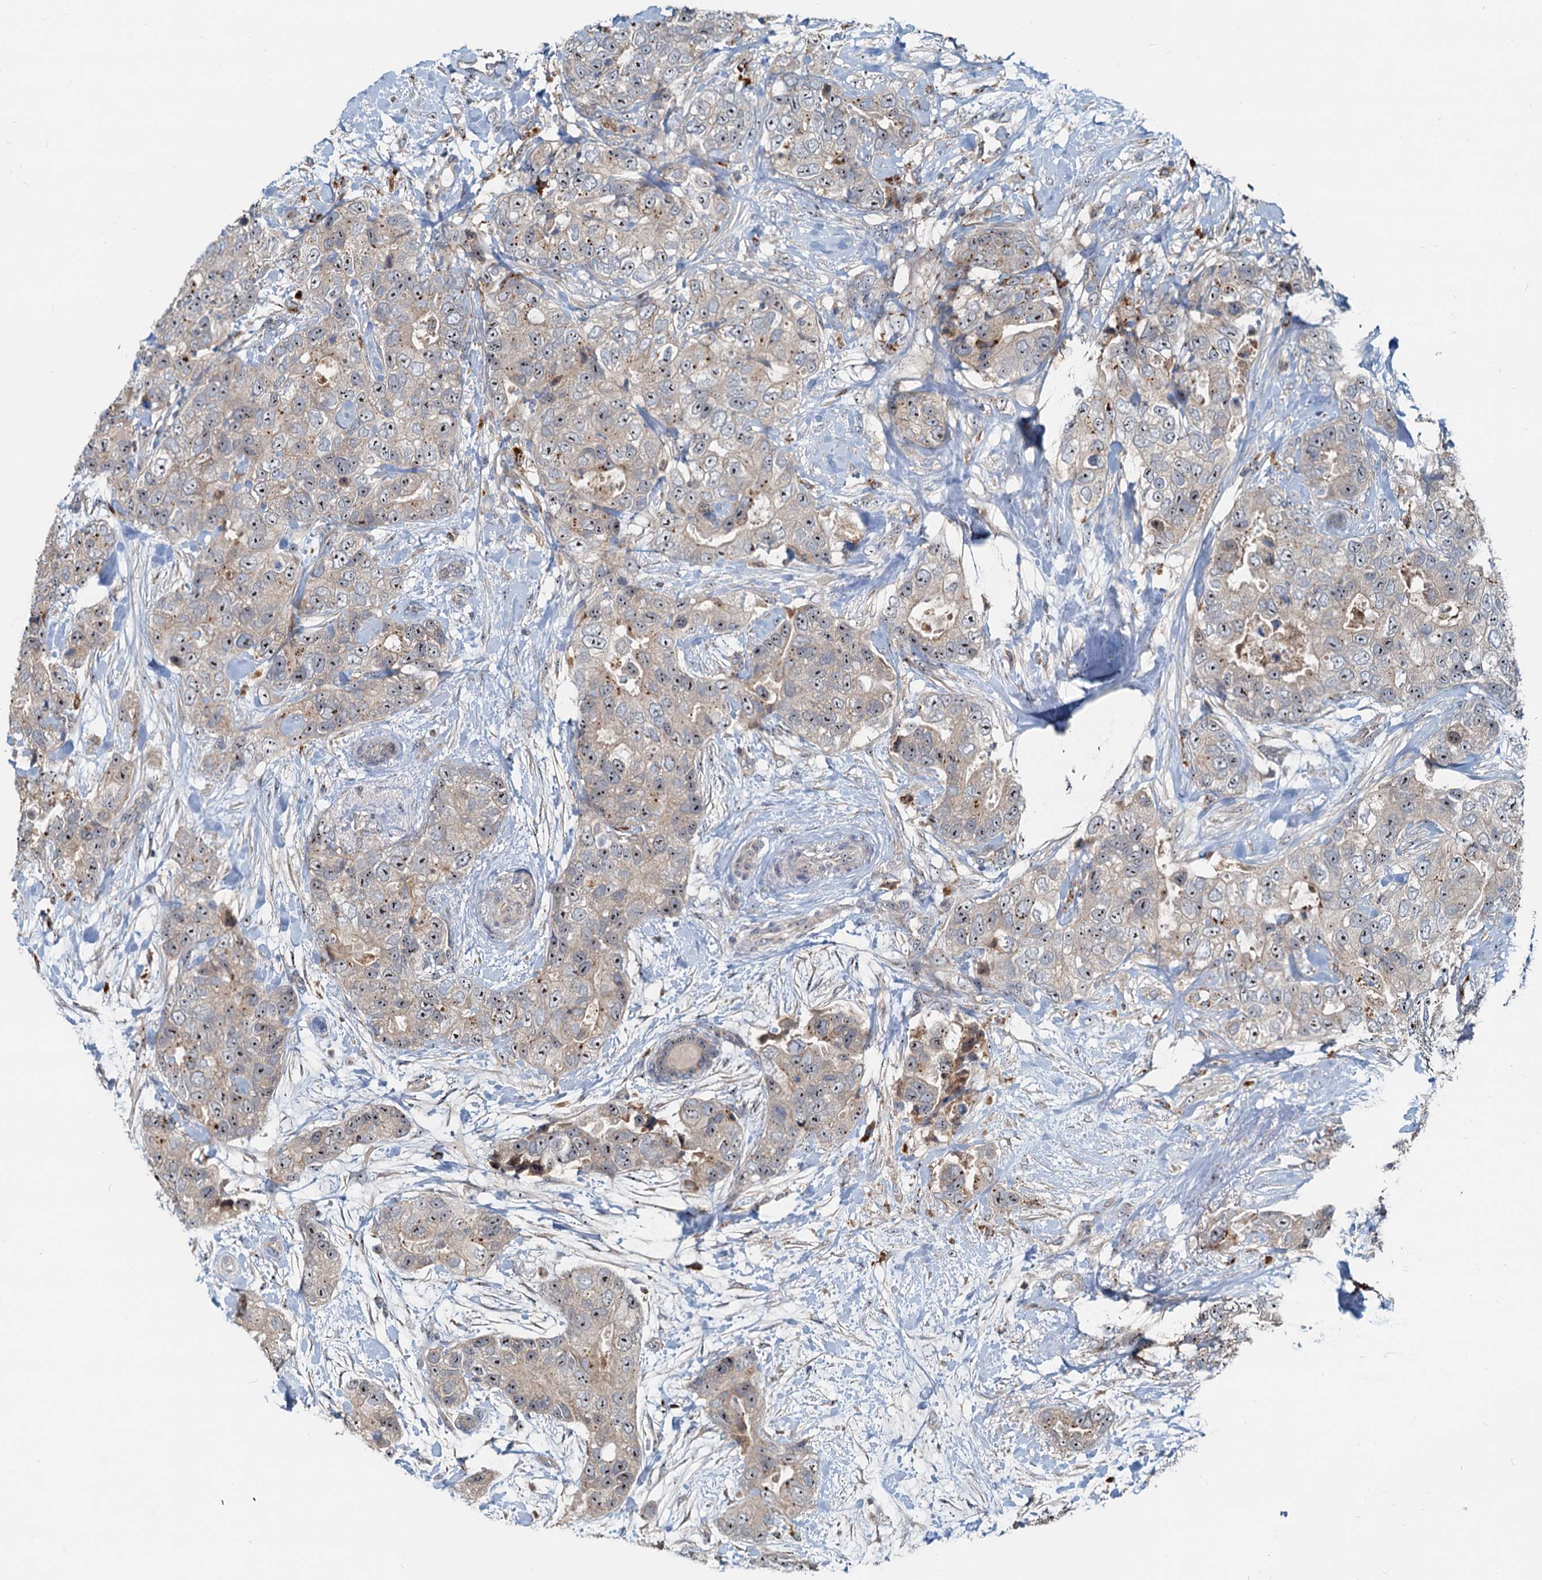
{"staining": {"intensity": "moderate", "quantity": ">75%", "location": "nuclear"}, "tissue": "breast cancer", "cell_type": "Tumor cells", "image_type": "cancer", "snomed": [{"axis": "morphology", "description": "Duct carcinoma"}, {"axis": "topography", "description": "Breast"}], "caption": "This is an image of immunohistochemistry (IHC) staining of breast infiltrating ductal carcinoma, which shows moderate positivity in the nuclear of tumor cells.", "gene": "RGS7BP", "patient": {"sex": "female", "age": 62}}